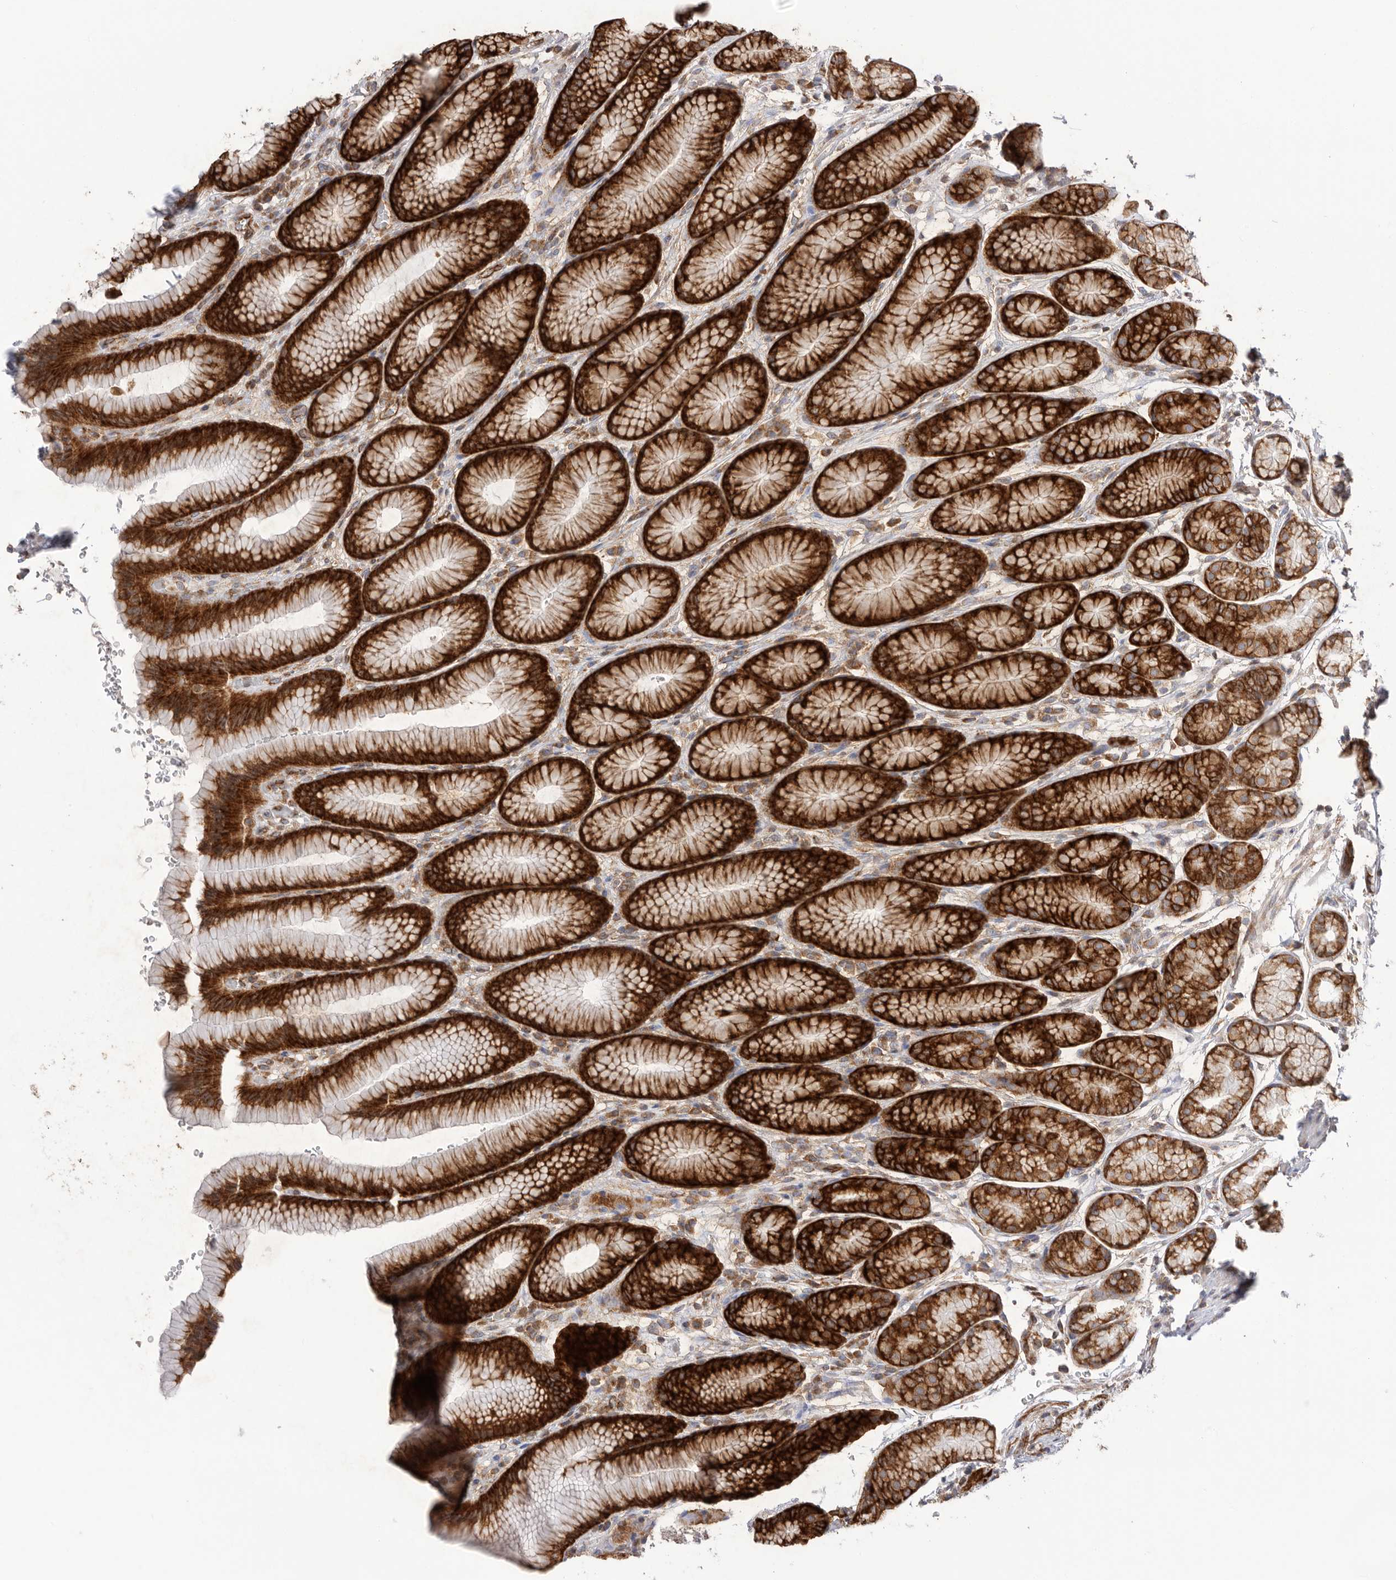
{"staining": {"intensity": "strong", "quantity": ">75%", "location": "cytoplasmic/membranous"}, "tissue": "stomach", "cell_type": "Glandular cells", "image_type": "normal", "snomed": [{"axis": "morphology", "description": "Normal tissue, NOS"}, {"axis": "topography", "description": "Stomach"}], "caption": "Protein staining by immunohistochemistry (IHC) displays strong cytoplasmic/membranous expression in approximately >75% of glandular cells in normal stomach. (brown staining indicates protein expression, while blue staining denotes nuclei).", "gene": "SERBP1", "patient": {"sex": "male", "age": 42}}